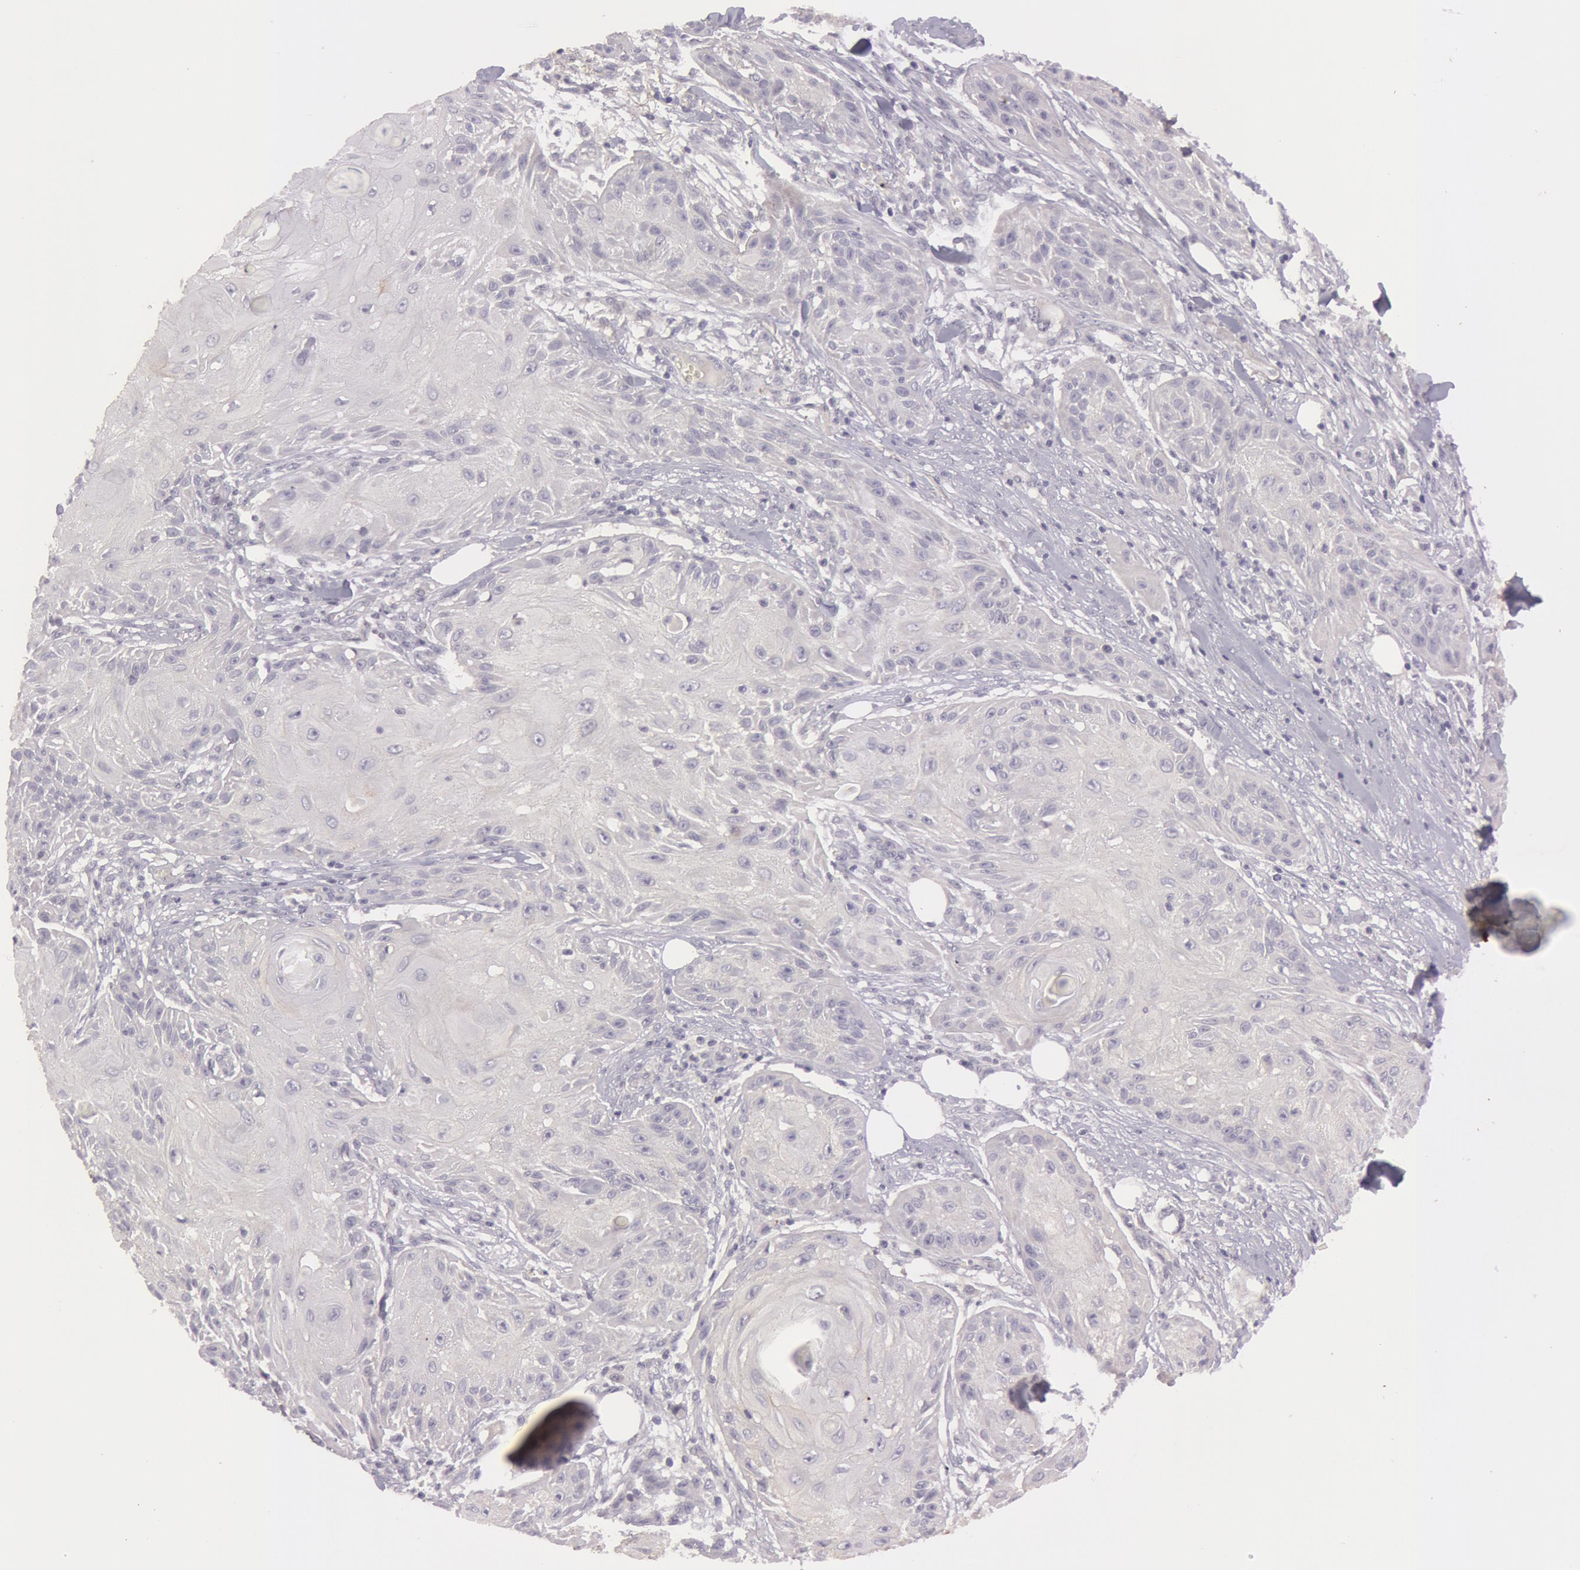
{"staining": {"intensity": "moderate", "quantity": "<25%", "location": "cytoplasmic/membranous"}, "tissue": "skin cancer", "cell_type": "Tumor cells", "image_type": "cancer", "snomed": [{"axis": "morphology", "description": "Squamous cell carcinoma, NOS"}, {"axis": "topography", "description": "Skin"}], "caption": "Immunohistochemistry (IHC) photomicrograph of neoplastic tissue: skin cancer stained using IHC exhibits low levels of moderate protein expression localized specifically in the cytoplasmic/membranous of tumor cells, appearing as a cytoplasmic/membranous brown color.", "gene": "MXRA5", "patient": {"sex": "female", "age": 88}}